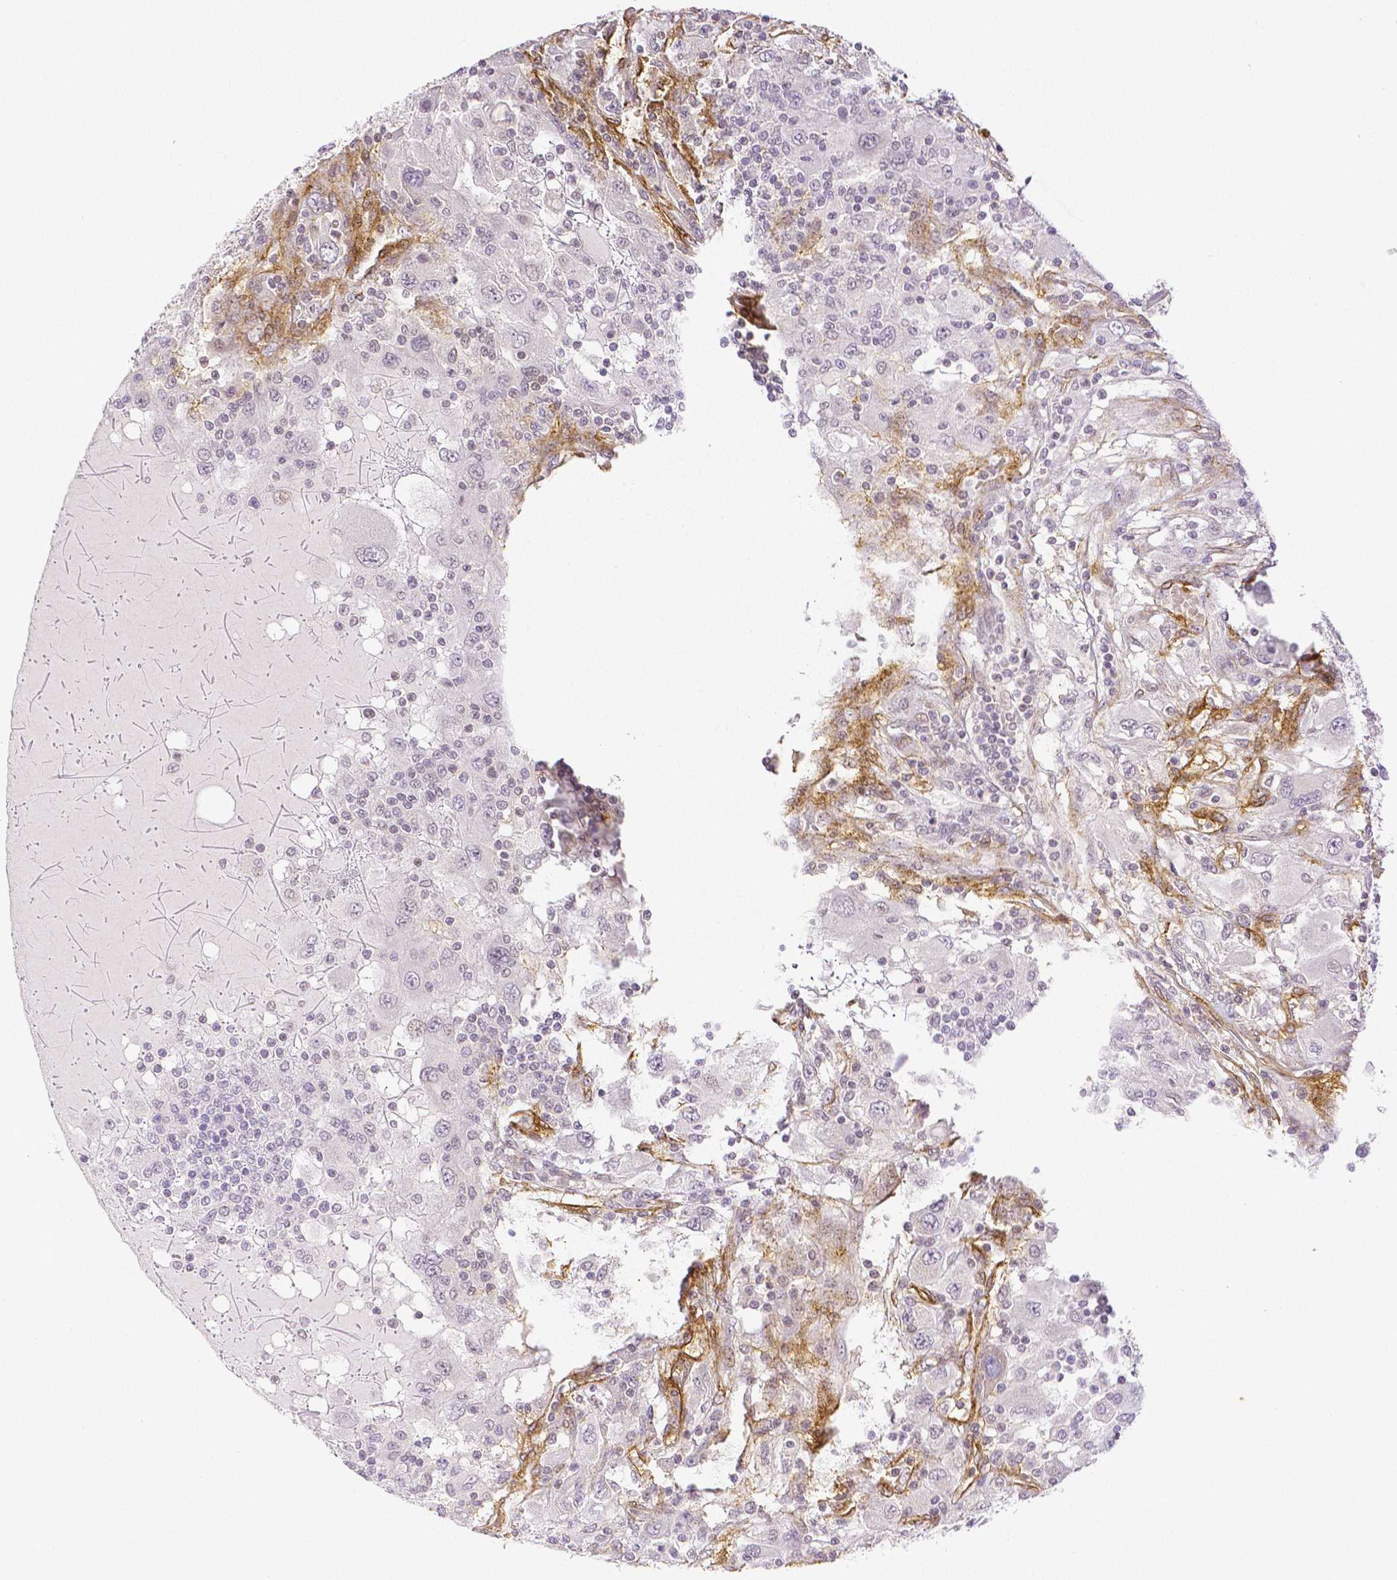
{"staining": {"intensity": "negative", "quantity": "none", "location": "none"}, "tissue": "renal cancer", "cell_type": "Tumor cells", "image_type": "cancer", "snomed": [{"axis": "morphology", "description": "Adenocarcinoma, NOS"}, {"axis": "topography", "description": "Kidney"}], "caption": "Immunohistochemistry of human adenocarcinoma (renal) demonstrates no positivity in tumor cells.", "gene": "THY1", "patient": {"sex": "female", "age": 67}}